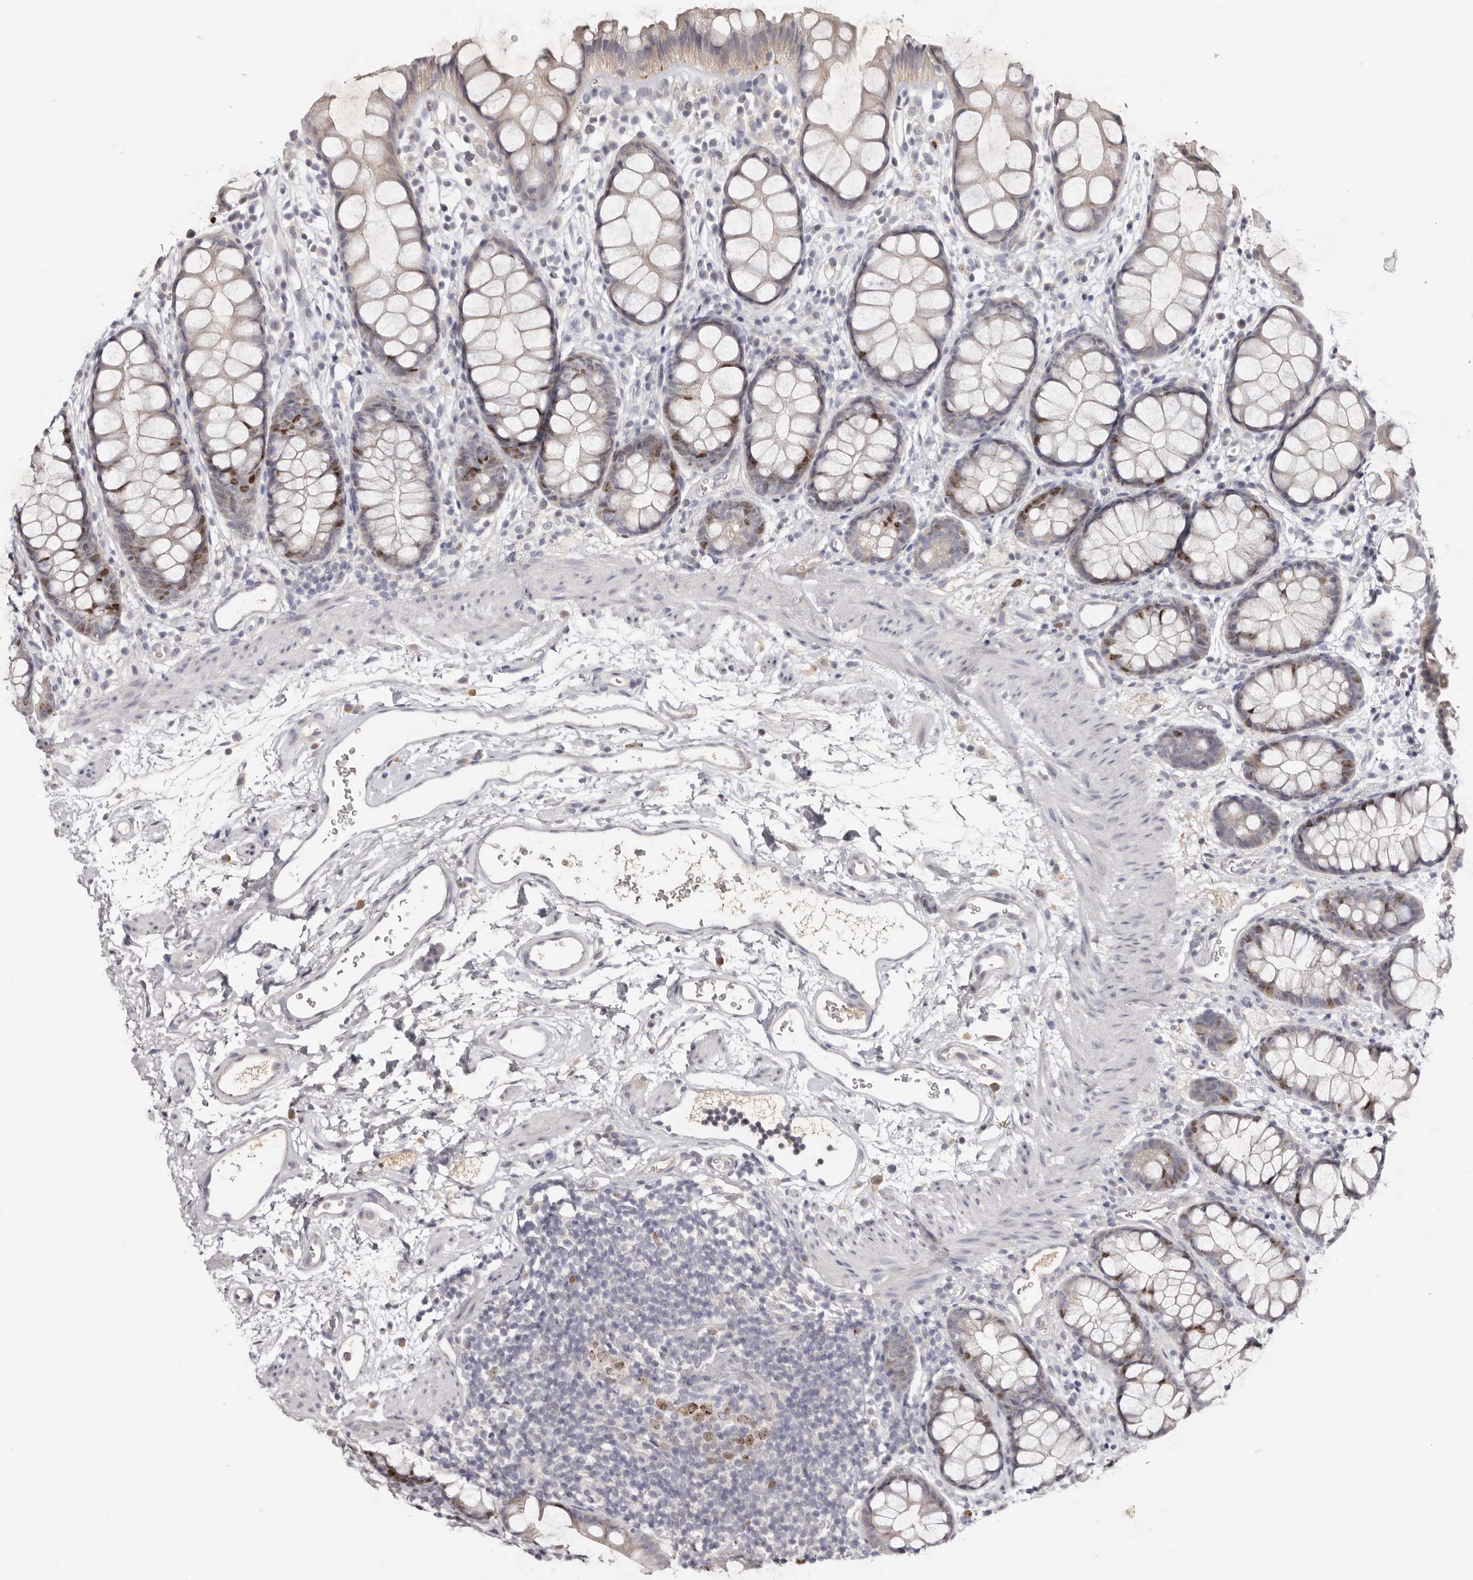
{"staining": {"intensity": "moderate", "quantity": "<25%", "location": "nuclear"}, "tissue": "rectum", "cell_type": "Glandular cells", "image_type": "normal", "snomed": [{"axis": "morphology", "description": "Normal tissue, NOS"}, {"axis": "topography", "description": "Rectum"}], "caption": "Rectum stained for a protein reveals moderate nuclear positivity in glandular cells. Immunohistochemistry (ihc) stains the protein in brown and the nuclei are stained blue.", "gene": "CCDC190", "patient": {"sex": "female", "age": 65}}